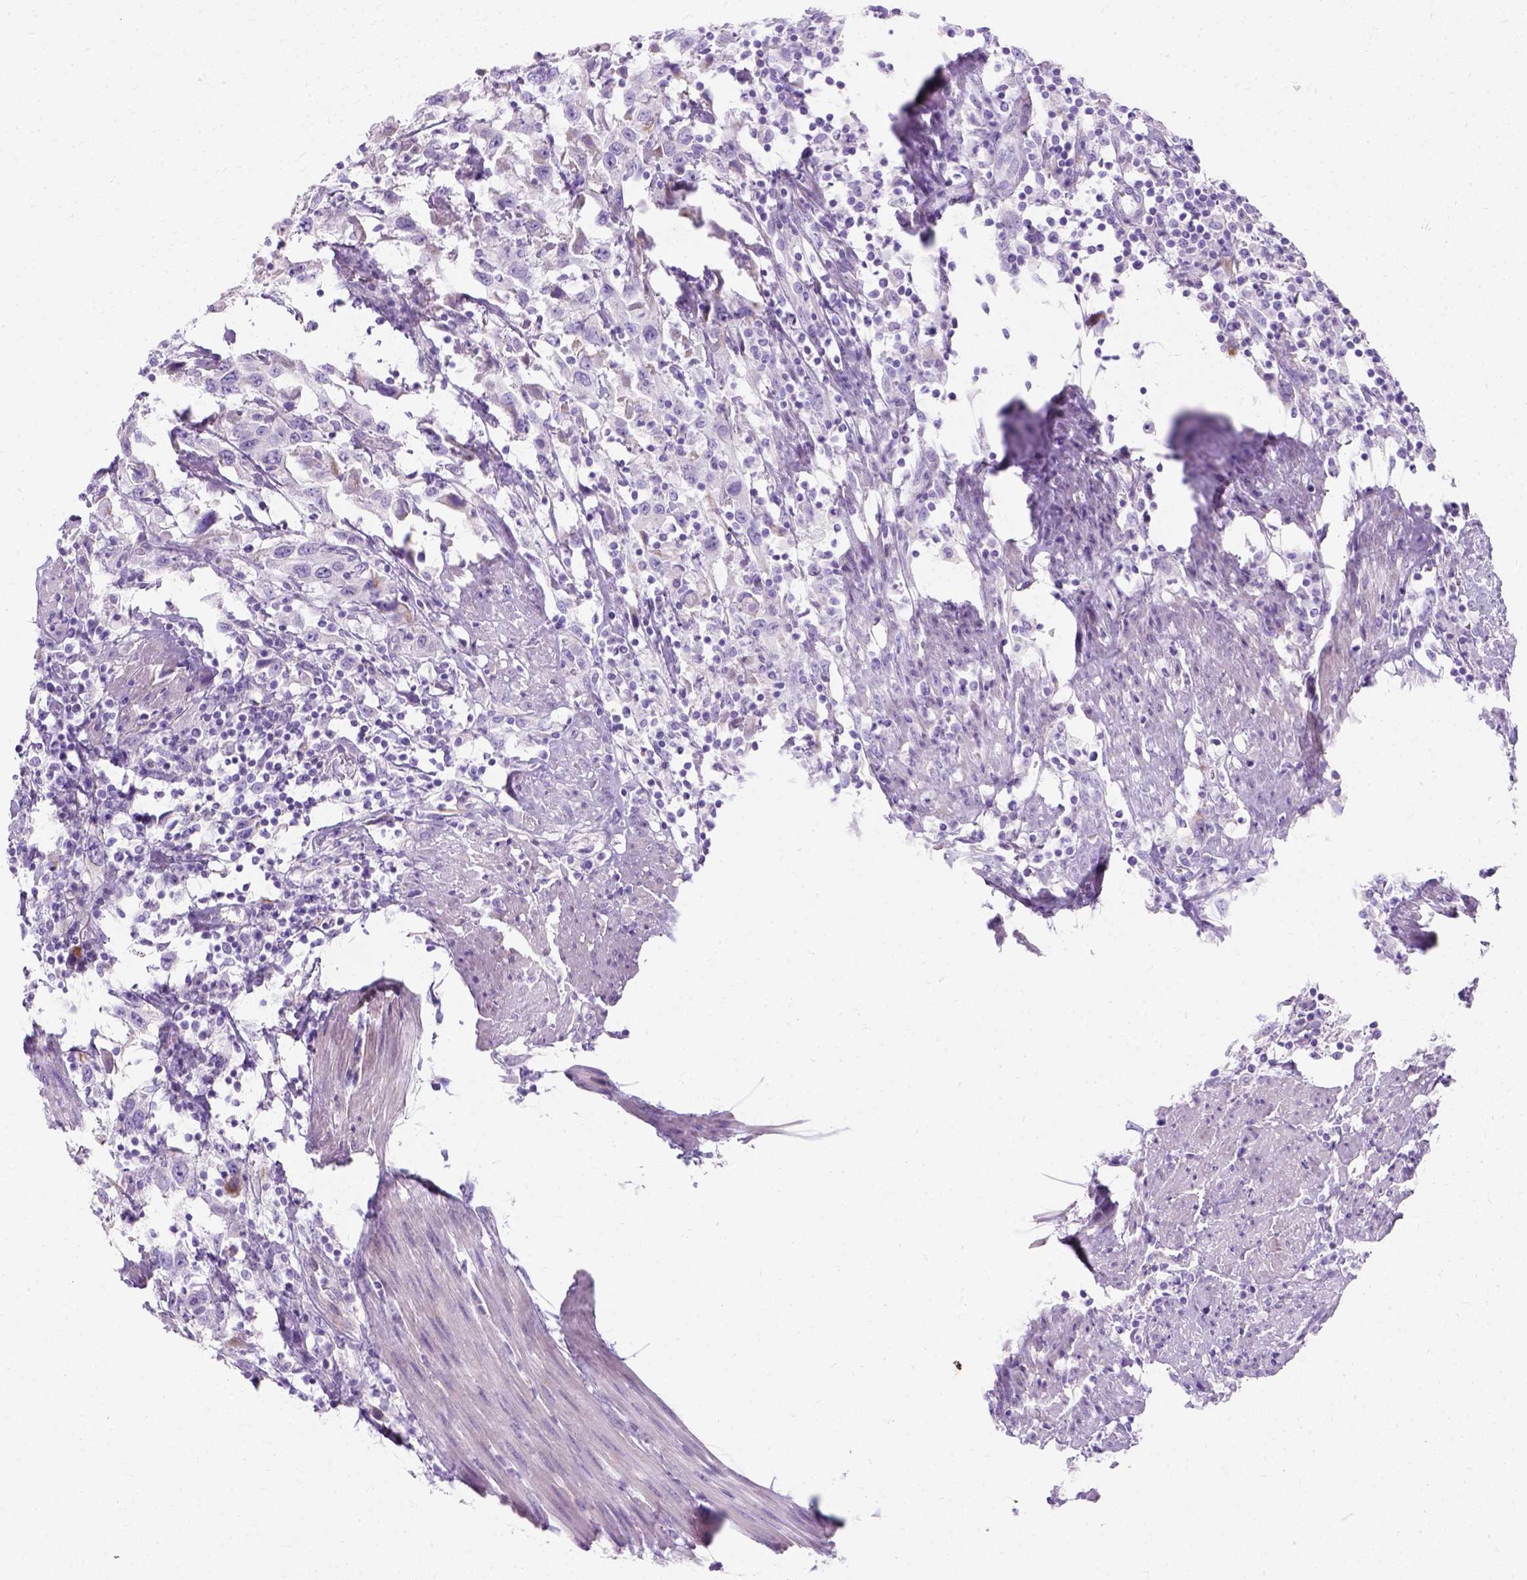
{"staining": {"intensity": "negative", "quantity": "none", "location": "none"}, "tissue": "urothelial cancer", "cell_type": "Tumor cells", "image_type": "cancer", "snomed": [{"axis": "morphology", "description": "Urothelial carcinoma, High grade"}, {"axis": "topography", "description": "Urinary bladder"}], "caption": "IHC of urothelial cancer demonstrates no positivity in tumor cells.", "gene": "MYH15", "patient": {"sex": "male", "age": 61}}